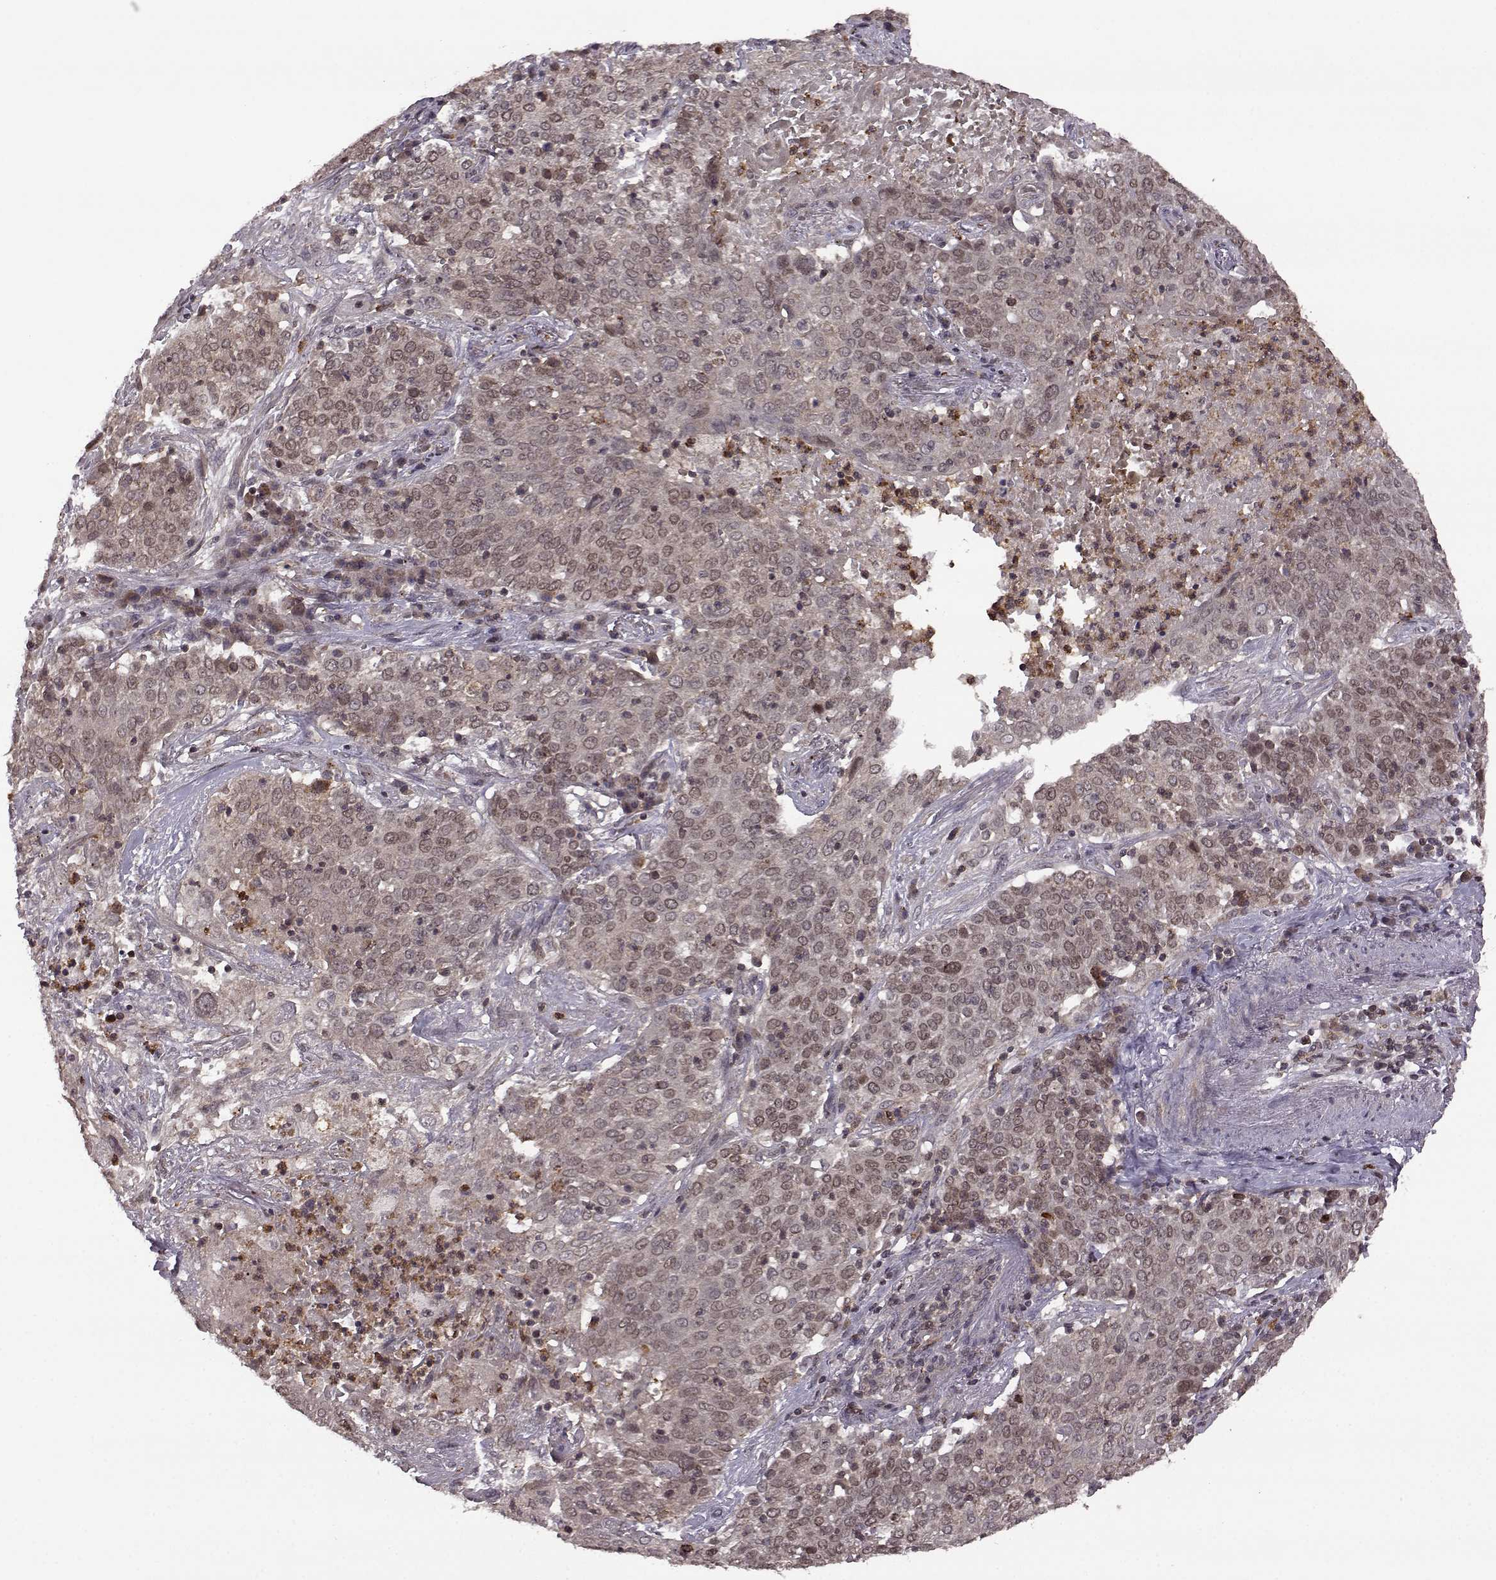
{"staining": {"intensity": "weak", "quantity": "25%-75%", "location": "cytoplasmic/membranous,nuclear"}, "tissue": "lung cancer", "cell_type": "Tumor cells", "image_type": "cancer", "snomed": [{"axis": "morphology", "description": "Squamous cell carcinoma, NOS"}, {"axis": "topography", "description": "Lung"}], "caption": "Lung squamous cell carcinoma stained with a brown dye shows weak cytoplasmic/membranous and nuclear positive staining in about 25%-75% of tumor cells.", "gene": "TRMU", "patient": {"sex": "male", "age": 82}}